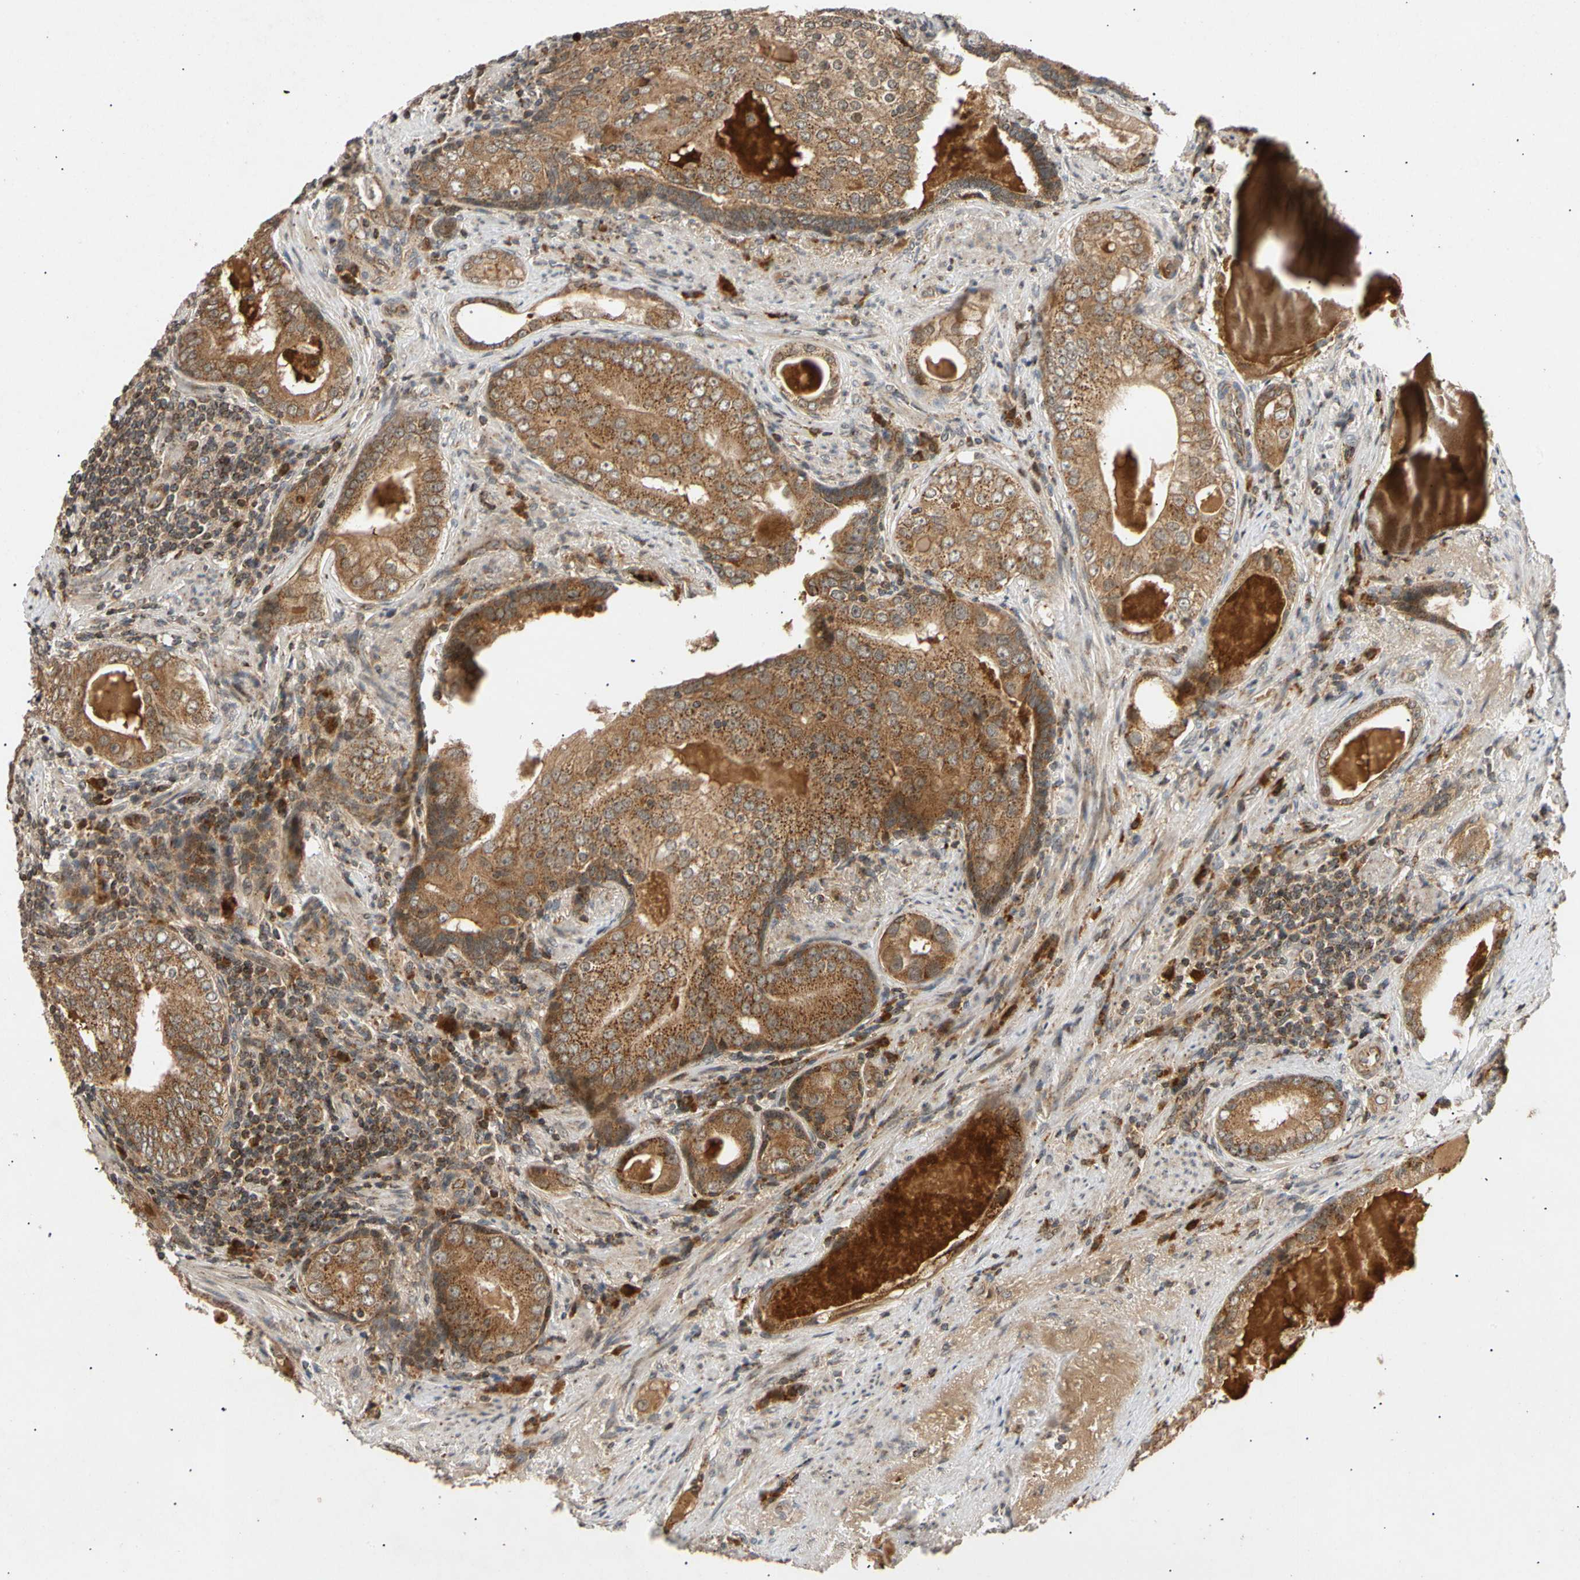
{"staining": {"intensity": "strong", "quantity": ">75%", "location": "cytoplasmic/membranous"}, "tissue": "prostate cancer", "cell_type": "Tumor cells", "image_type": "cancer", "snomed": [{"axis": "morphology", "description": "Adenocarcinoma, High grade"}, {"axis": "topography", "description": "Prostate"}], "caption": "Adenocarcinoma (high-grade) (prostate) stained for a protein (brown) demonstrates strong cytoplasmic/membranous positive expression in approximately >75% of tumor cells.", "gene": "MRPS22", "patient": {"sex": "male", "age": 66}}